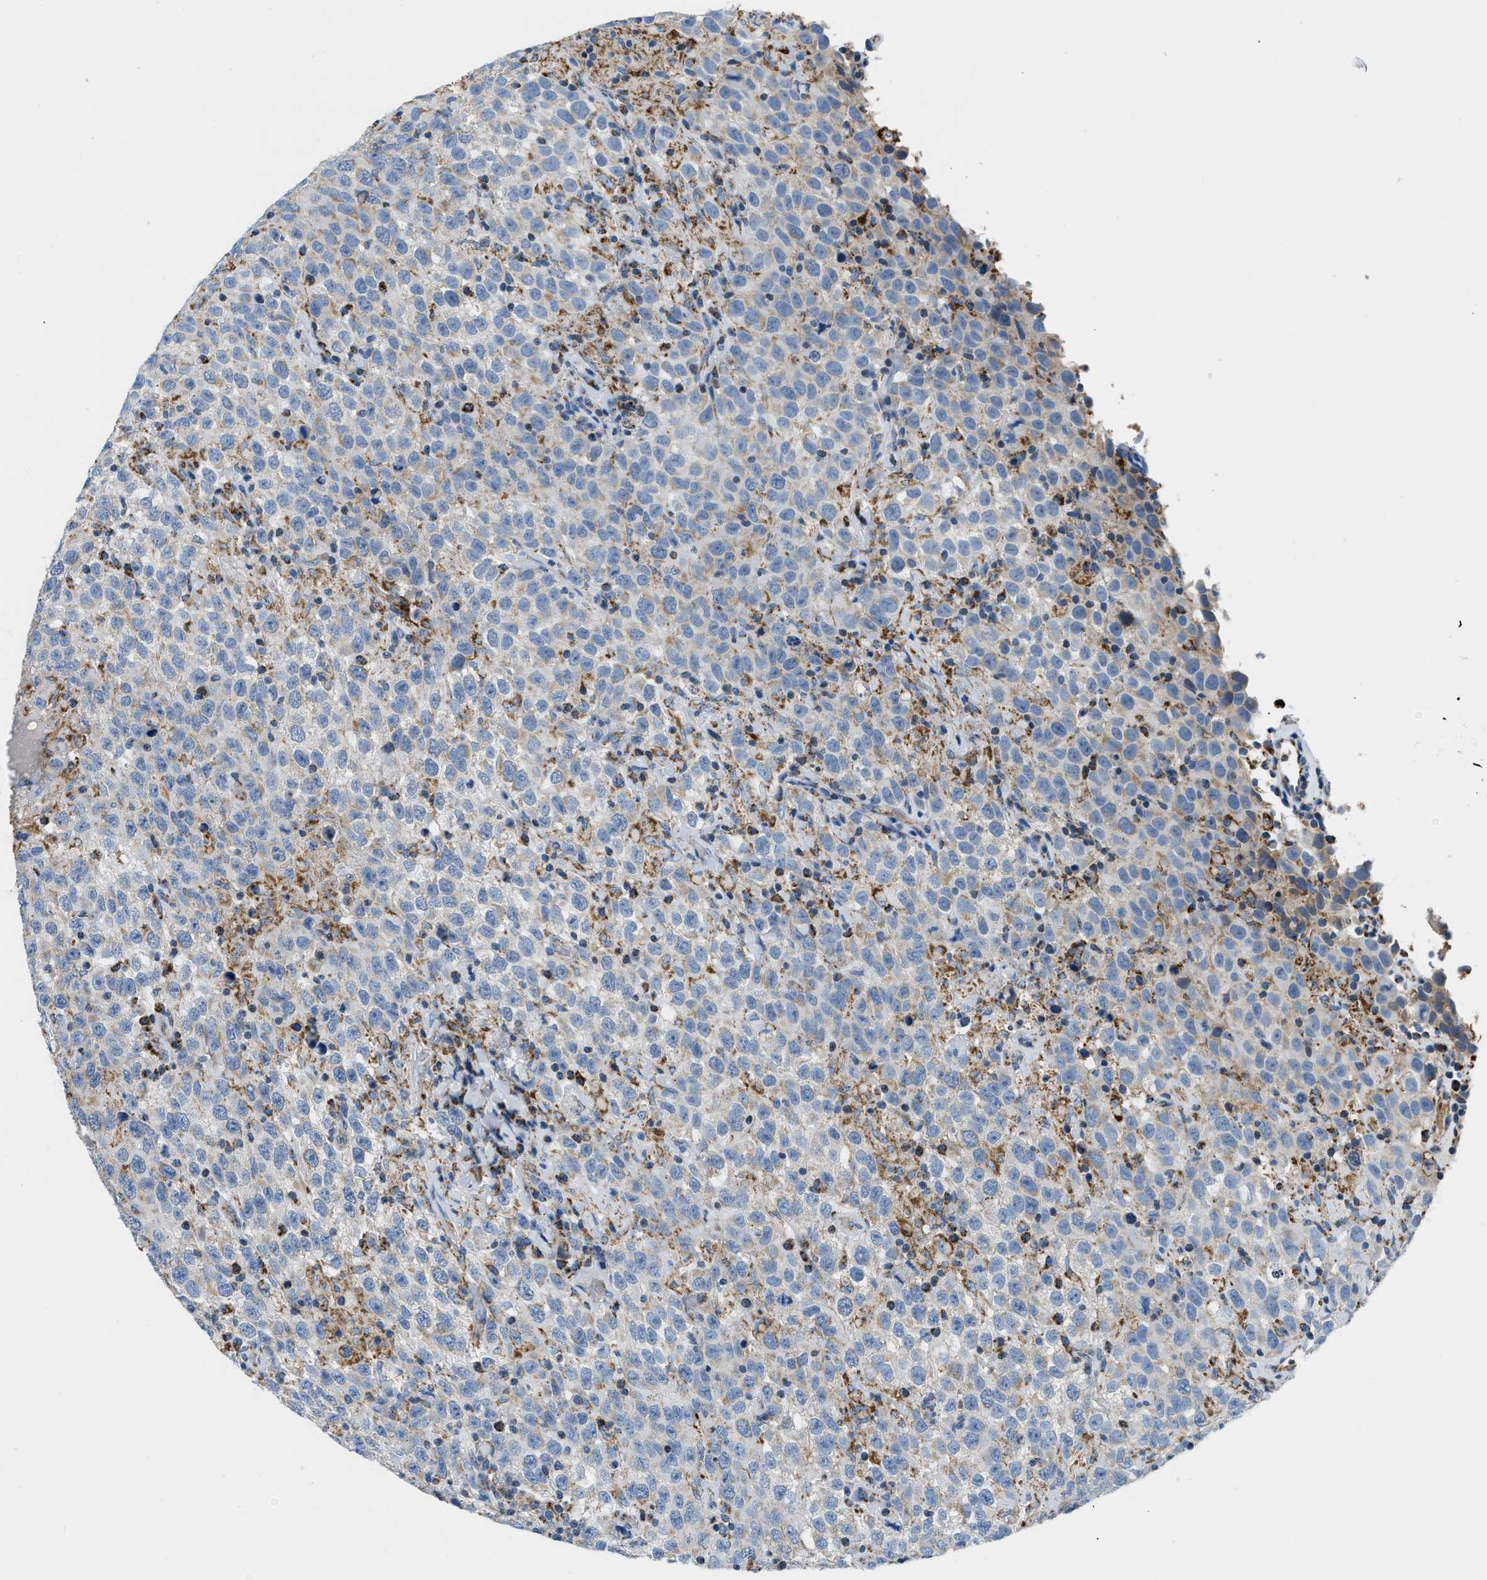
{"staining": {"intensity": "weak", "quantity": "<25%", "location": "cytoplasmic/membranous"}, "tissue": "testis cancer", "cell_type": "Tumor cells", "image_type": "cancer", "snomed": [{"axis": "morphology", "description": "Seminoma, NOS"}, {"axis": "topography", "description": "Testis"}], "caption": "DAB immunohistochemical staining of human testis cancer displays no significant staining in tumor cells.", "gene": "ACADVL", "patient": {"sex": "male", "age": 41}}